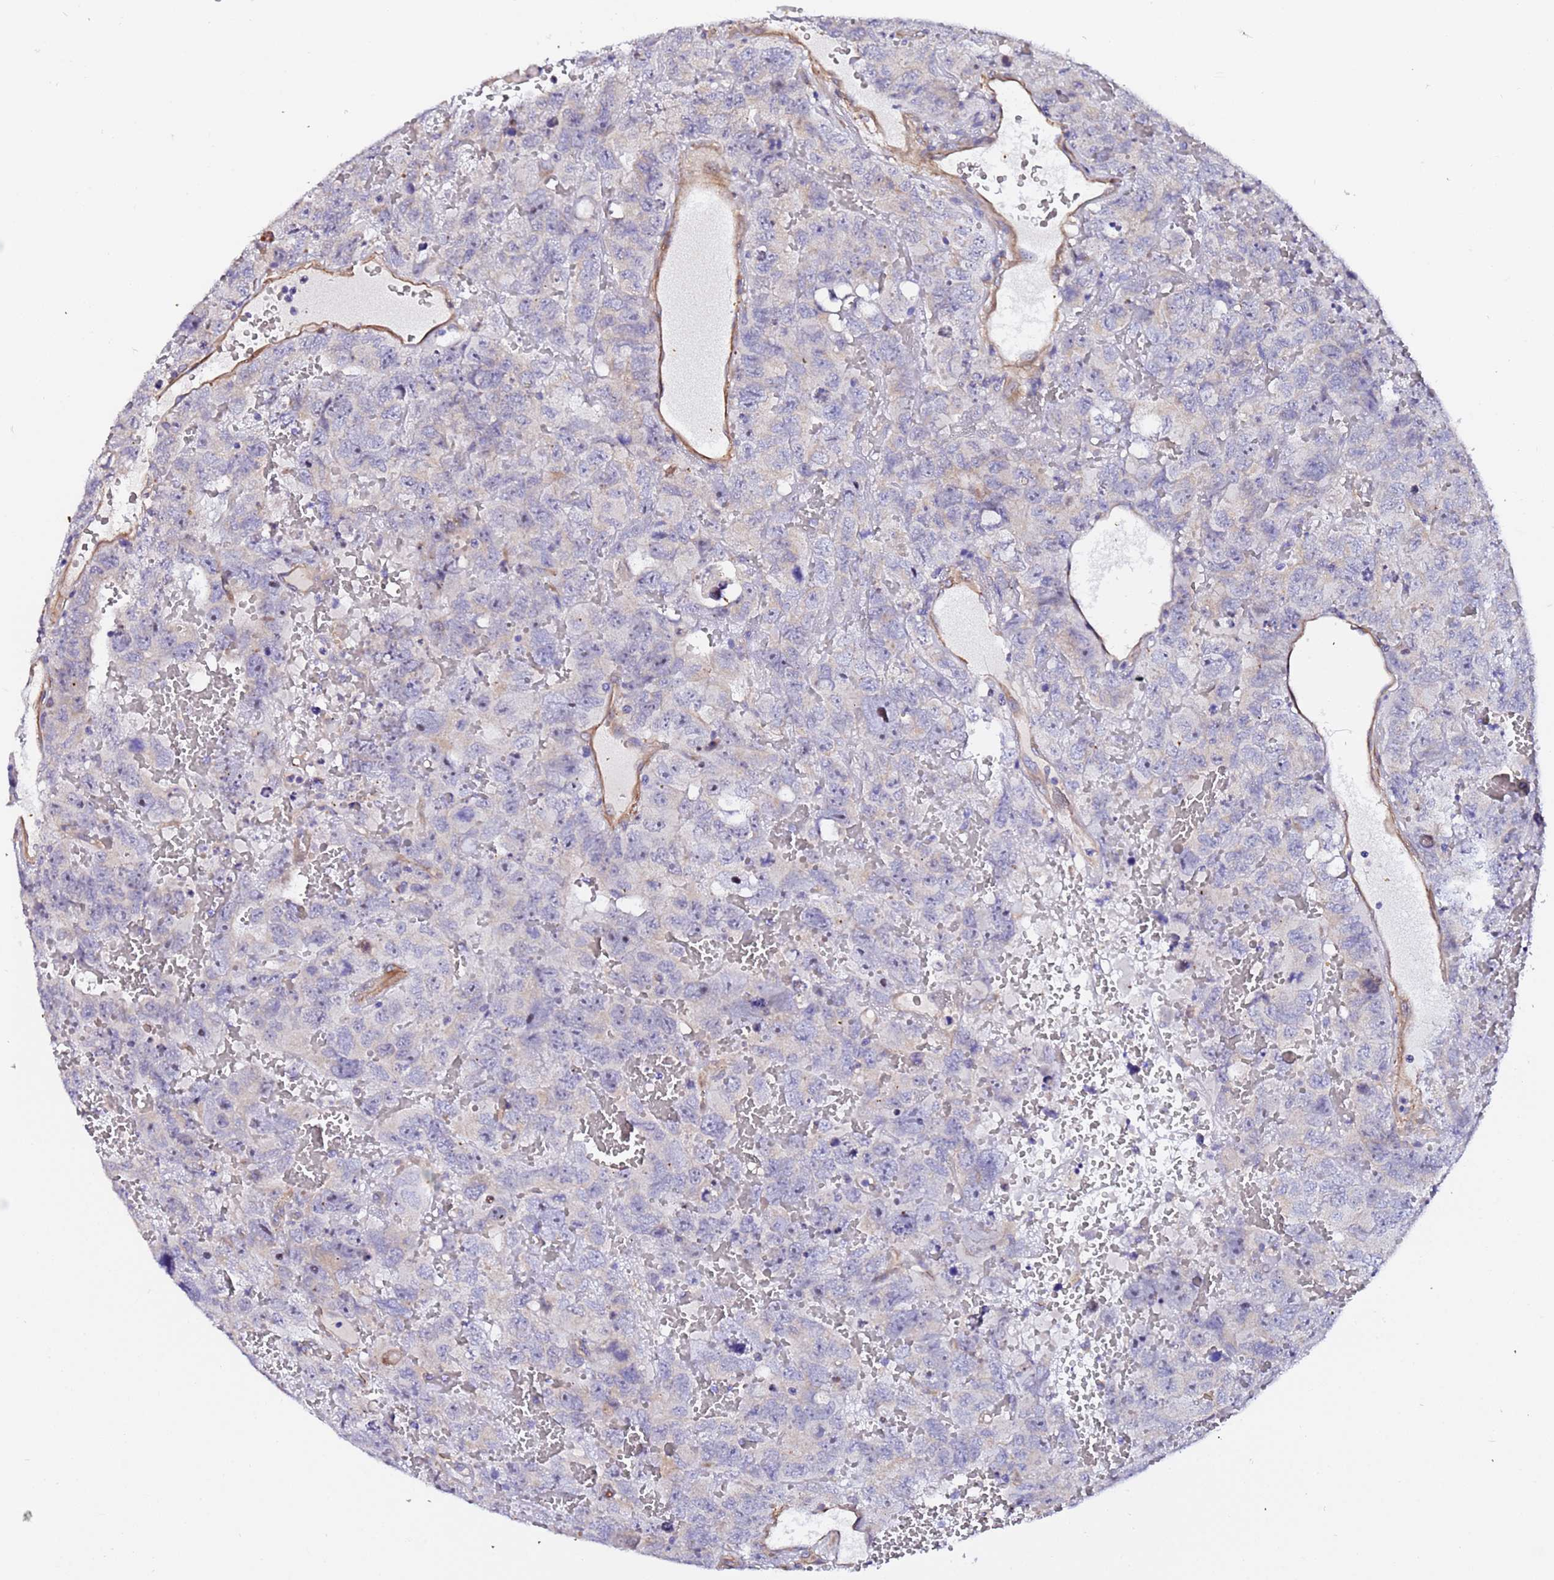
{"staining": {"intensity": "negative", "quantity": "none", "location": "none"}, "tissue": "testis cancer", "cell_type": "Tumor cells", "image_type": "cancer", "snomed": [{"axis": "morphology", "description": "Carcinoma, Embryonal, NOS"}, {"axis": "topography", "description": "Testis"}], "caption": "Testis cancer stained for a protein using IHC exhibits no expression tumor cells.", "gene": "JRKL", "patient": {"sex": "male", "age": 45}}